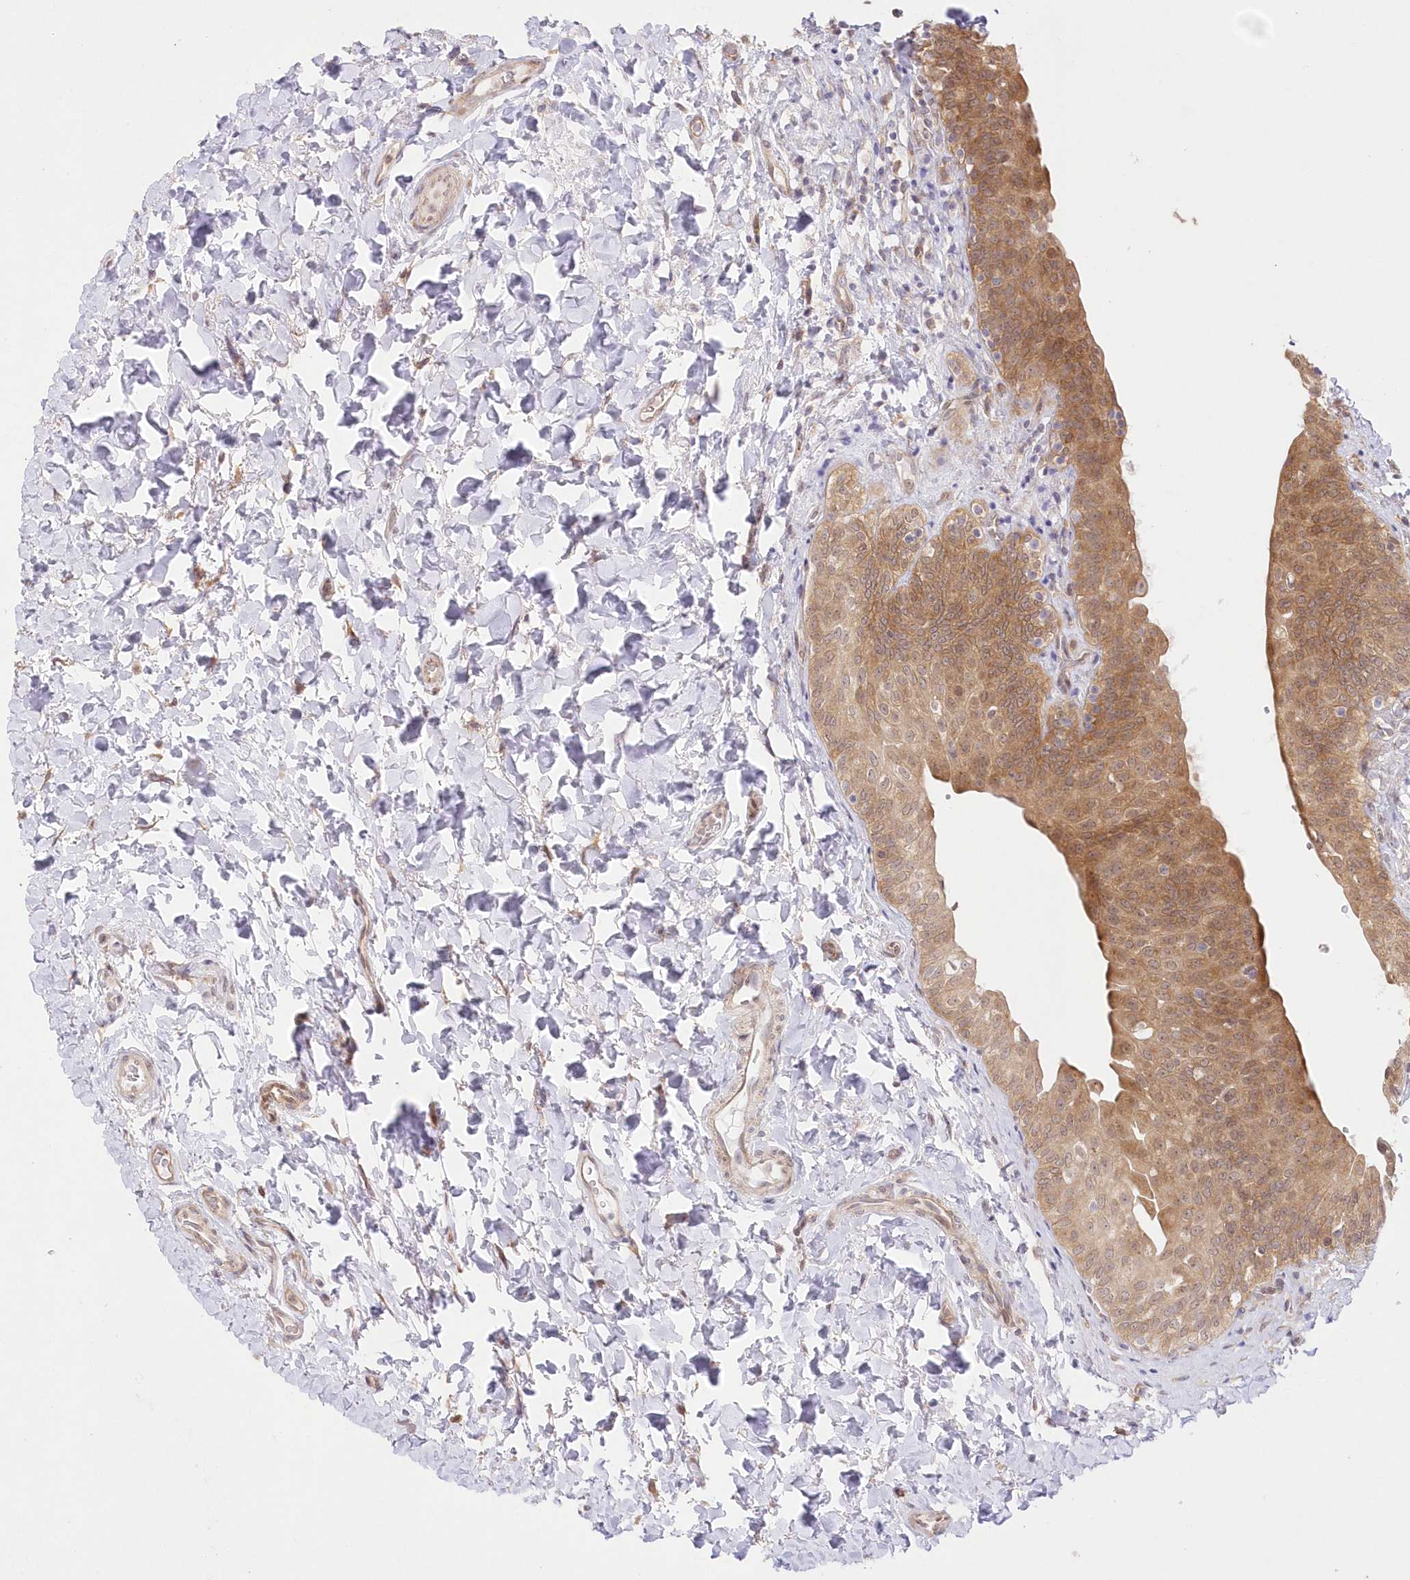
{"staining": {"intensity": "moderate", "quantity": ">75%", "location": "cytoplasmic/membranous"}, "tissue": "urinary bladder", "cell_type": "Urothelial cells", "image_type": "normal", "snomed": [{"axis": "morphology", "description": "Normal tissue, NOS"}, {"axis": "topography", "description": "Urinary bladder"}], "caption": "Protein expression analysis of unremarkable human urinary bladder reveals moderate cytoplasmic/membranous staining in approximately >75% of urothelial cells.", "gene": "RNPEP", "patient": {"sex": "male", "age": 83}}